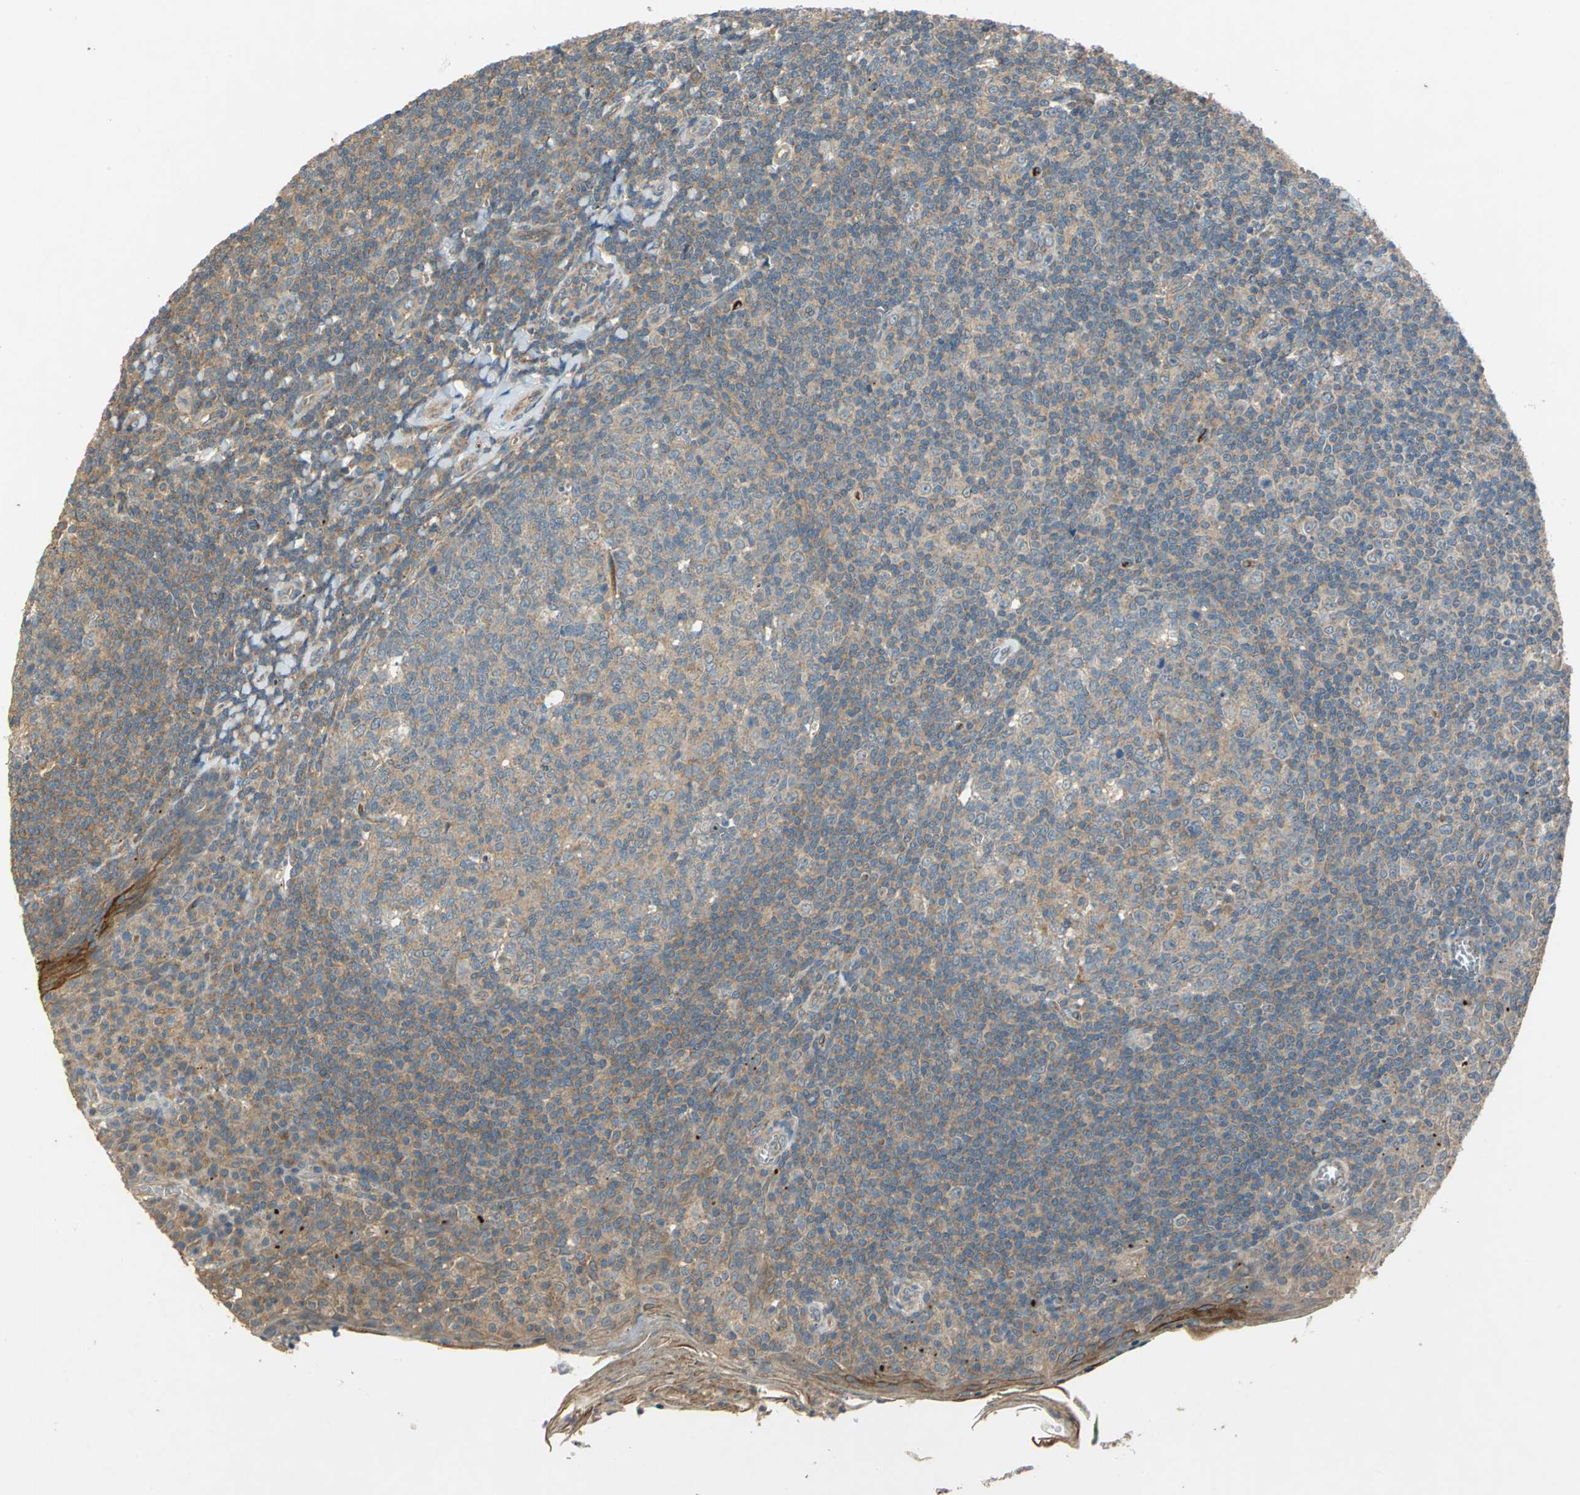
{"staining": {"intensity": "weak", "quantity": "25%-75%", "location": "cytoplasmic/membranous"}, "tissue": "tonsil", "cell_type": "Germinal center cells", "image_type": "normal", "snomed": [{"axis": "morphology", "description": "Normal tissue, NOS"}, {"axis": "topography", "description": "Tonsil"}], "caption": "Germinal center cells exhibit weak cytoplasmic/membranous positivity in approximately 25%-75% of cells in benign tonsil.", "gene": "EMCN", "patient": {"sex": "male", "age": 31}}